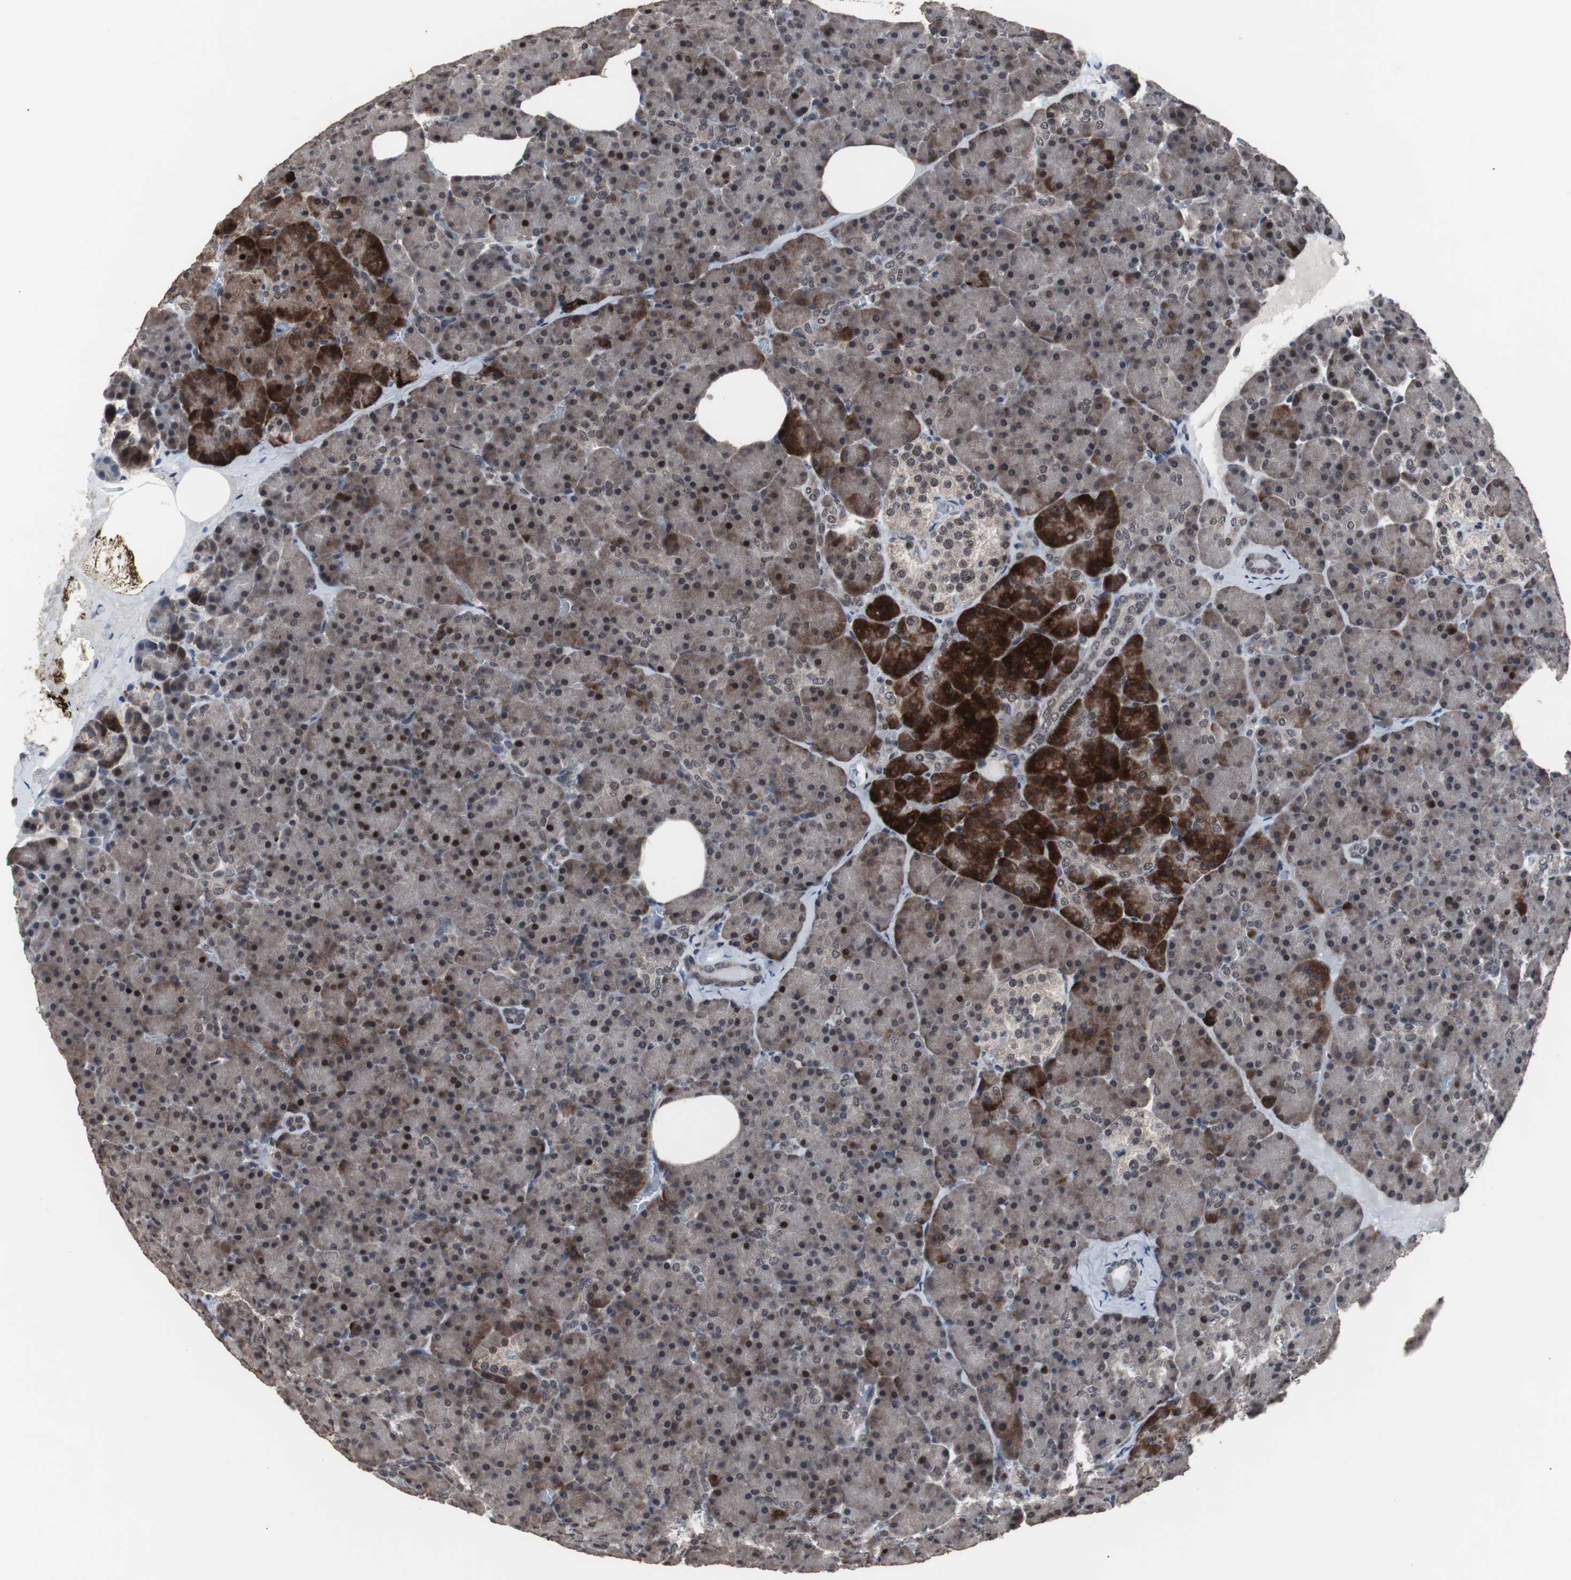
{"staining": {"intensity": "strong", "quantity": ">75%", "location": "cytoplasmic/membranous,nuclear"}, "tissue": "pancreas", "cell_type": "Exocrine glandular cells", "image_type": "normal", "snomed": [{"axis": "morphology", "description": "Normal tissue, NOS"}, {"axis": "topography", "description": "Pancreas"}], "caption": "The micrograph reveals immunohistochemical staining of normal pancreas. There is strong cytoplasmic/membranous,nuclear positivity is seen in approximately >75% of exocrine glandular cells.", "gene": "GTF2F2", "patient": {"sex": "female", "age": 35}}